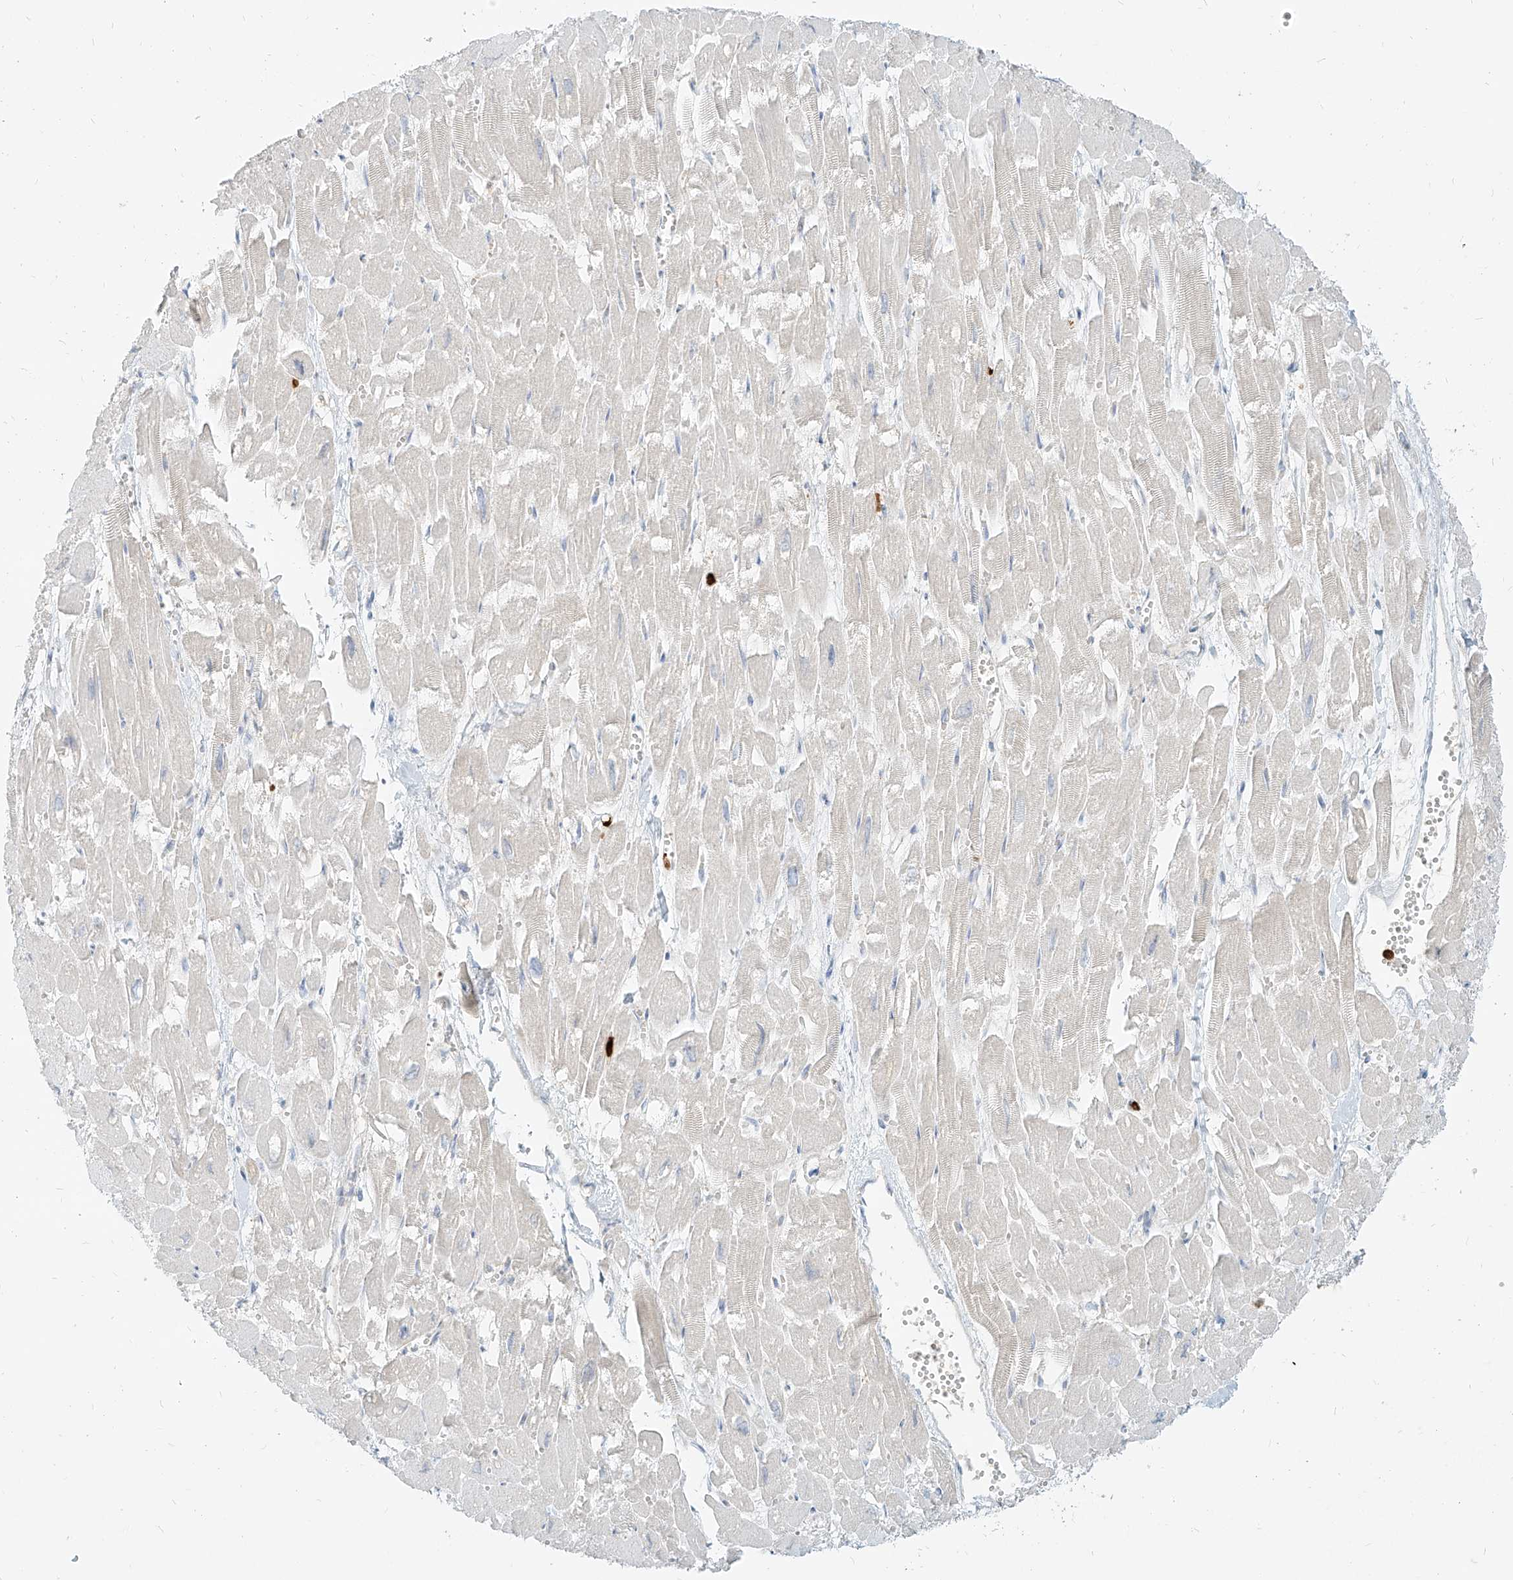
{"staining": {"intensity": "negative", "quantity": "none", "location": "none"}, "tissue": "heart muscle", "cell_type": "Cardiomyocytes", "image_type": "normal", "snomed": [{"axis": "morphology", "description": "Normal tissue, NOS"}, {"axis": "topography", "description": "Heart"}], "caption": "Micrograph shows no significant protein expression in cardiomyocytes of unremarkable heart muscle.", "gene": "PGD", "patient": {"sex": "male", "age": 54}}